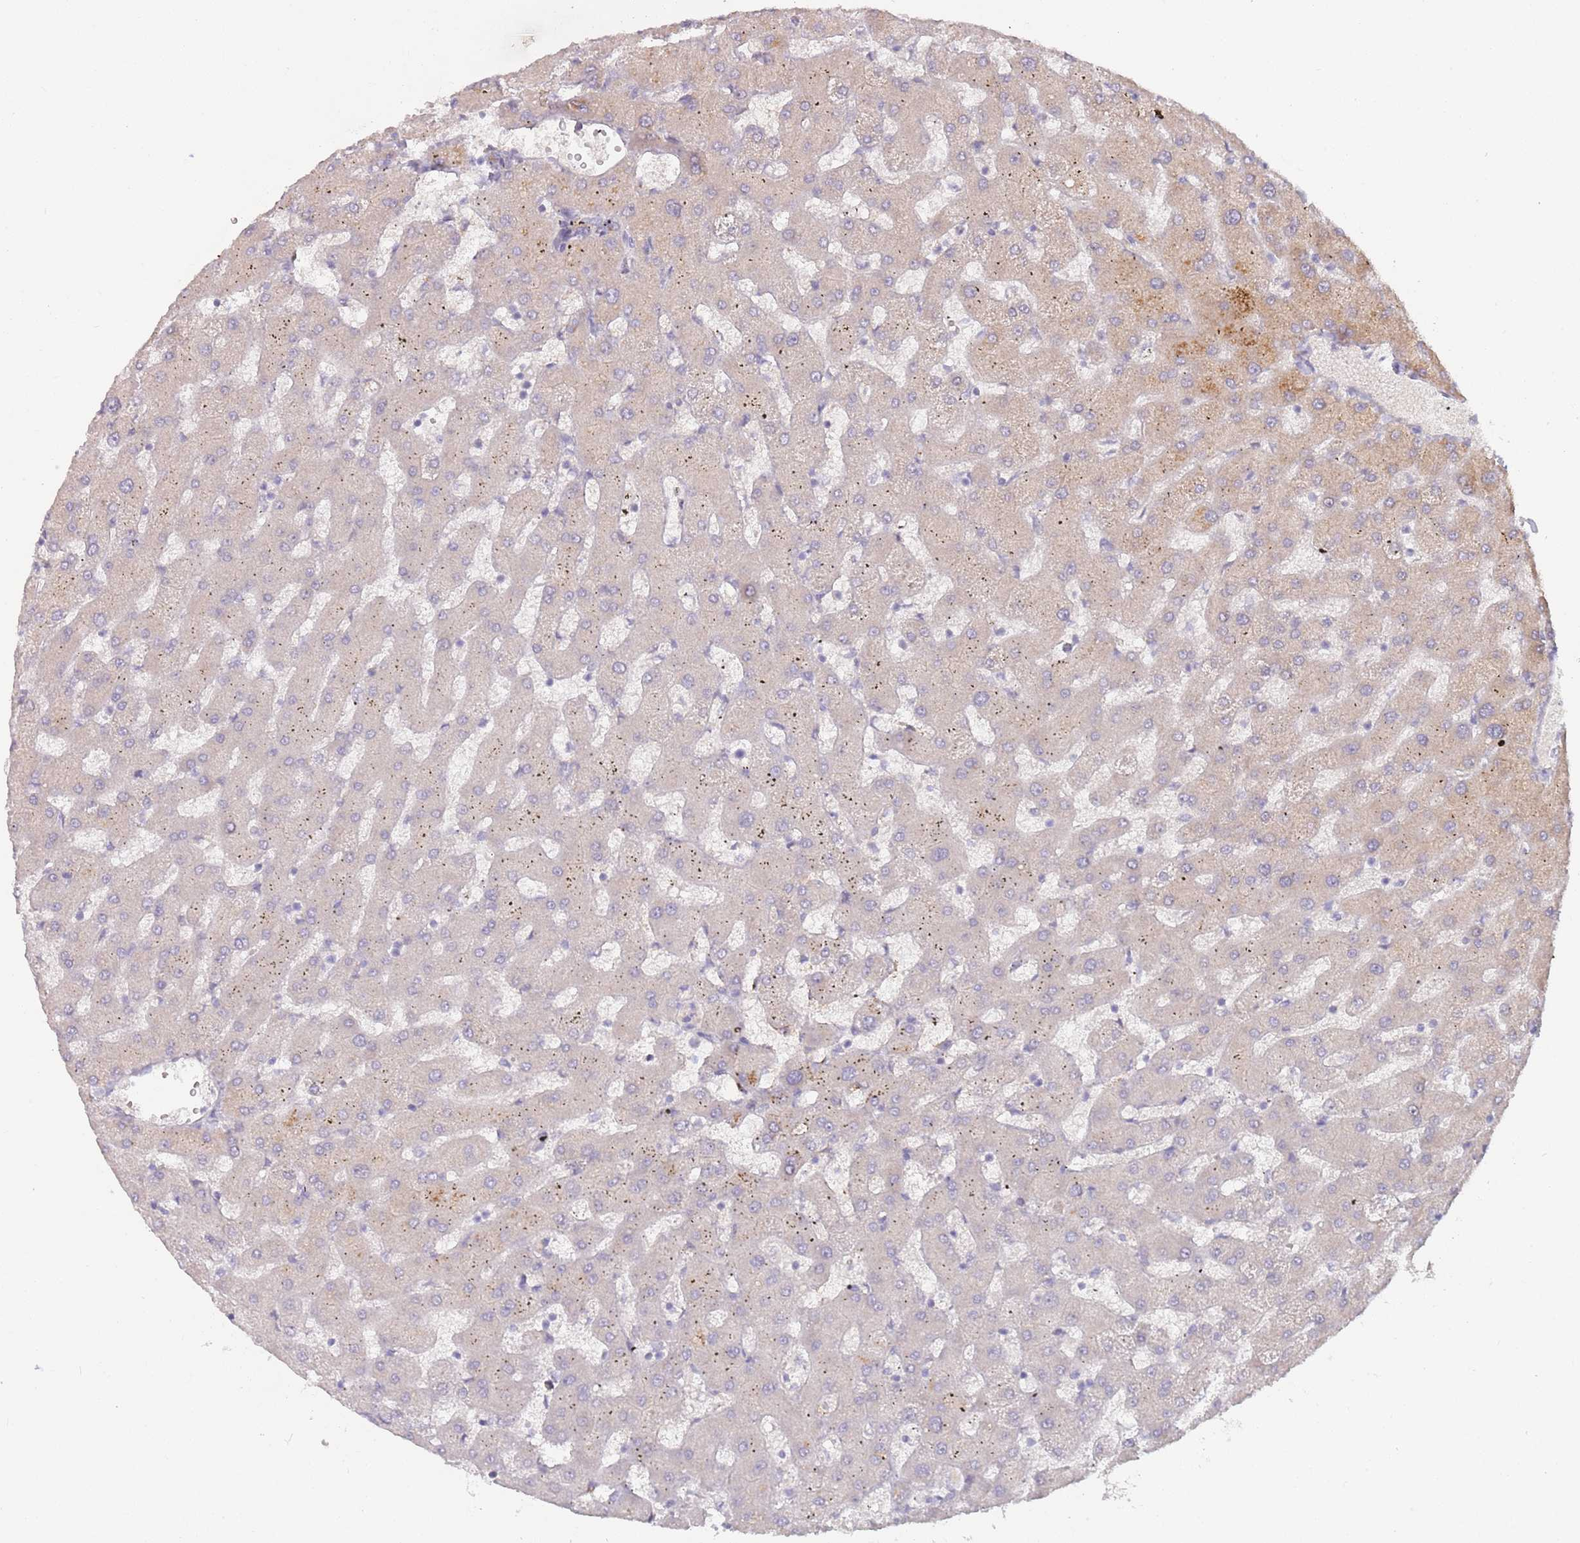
{"staining": {"intensity": "negative", "quantity": "none", "location": "none"}, "tissue": "liver", "cell_type": "Cholangiocytes", "image_type": "normal", "snomed": [{"axis": "morphology", "description": "Normal tissue, NOS"}, {"axis": "topography", "description": "Liver"}], "caption": "A high-resolution micrograph shows immunohistochemistry (IHC) staining of unremarkable liver, which exhibits no significant staining in cholangiocytes. (DAB (3,3'-diaminobenzidine) IHC, high magnification).", "gene": "SAV1", "patient": {"sex": "female", "age": 63}}